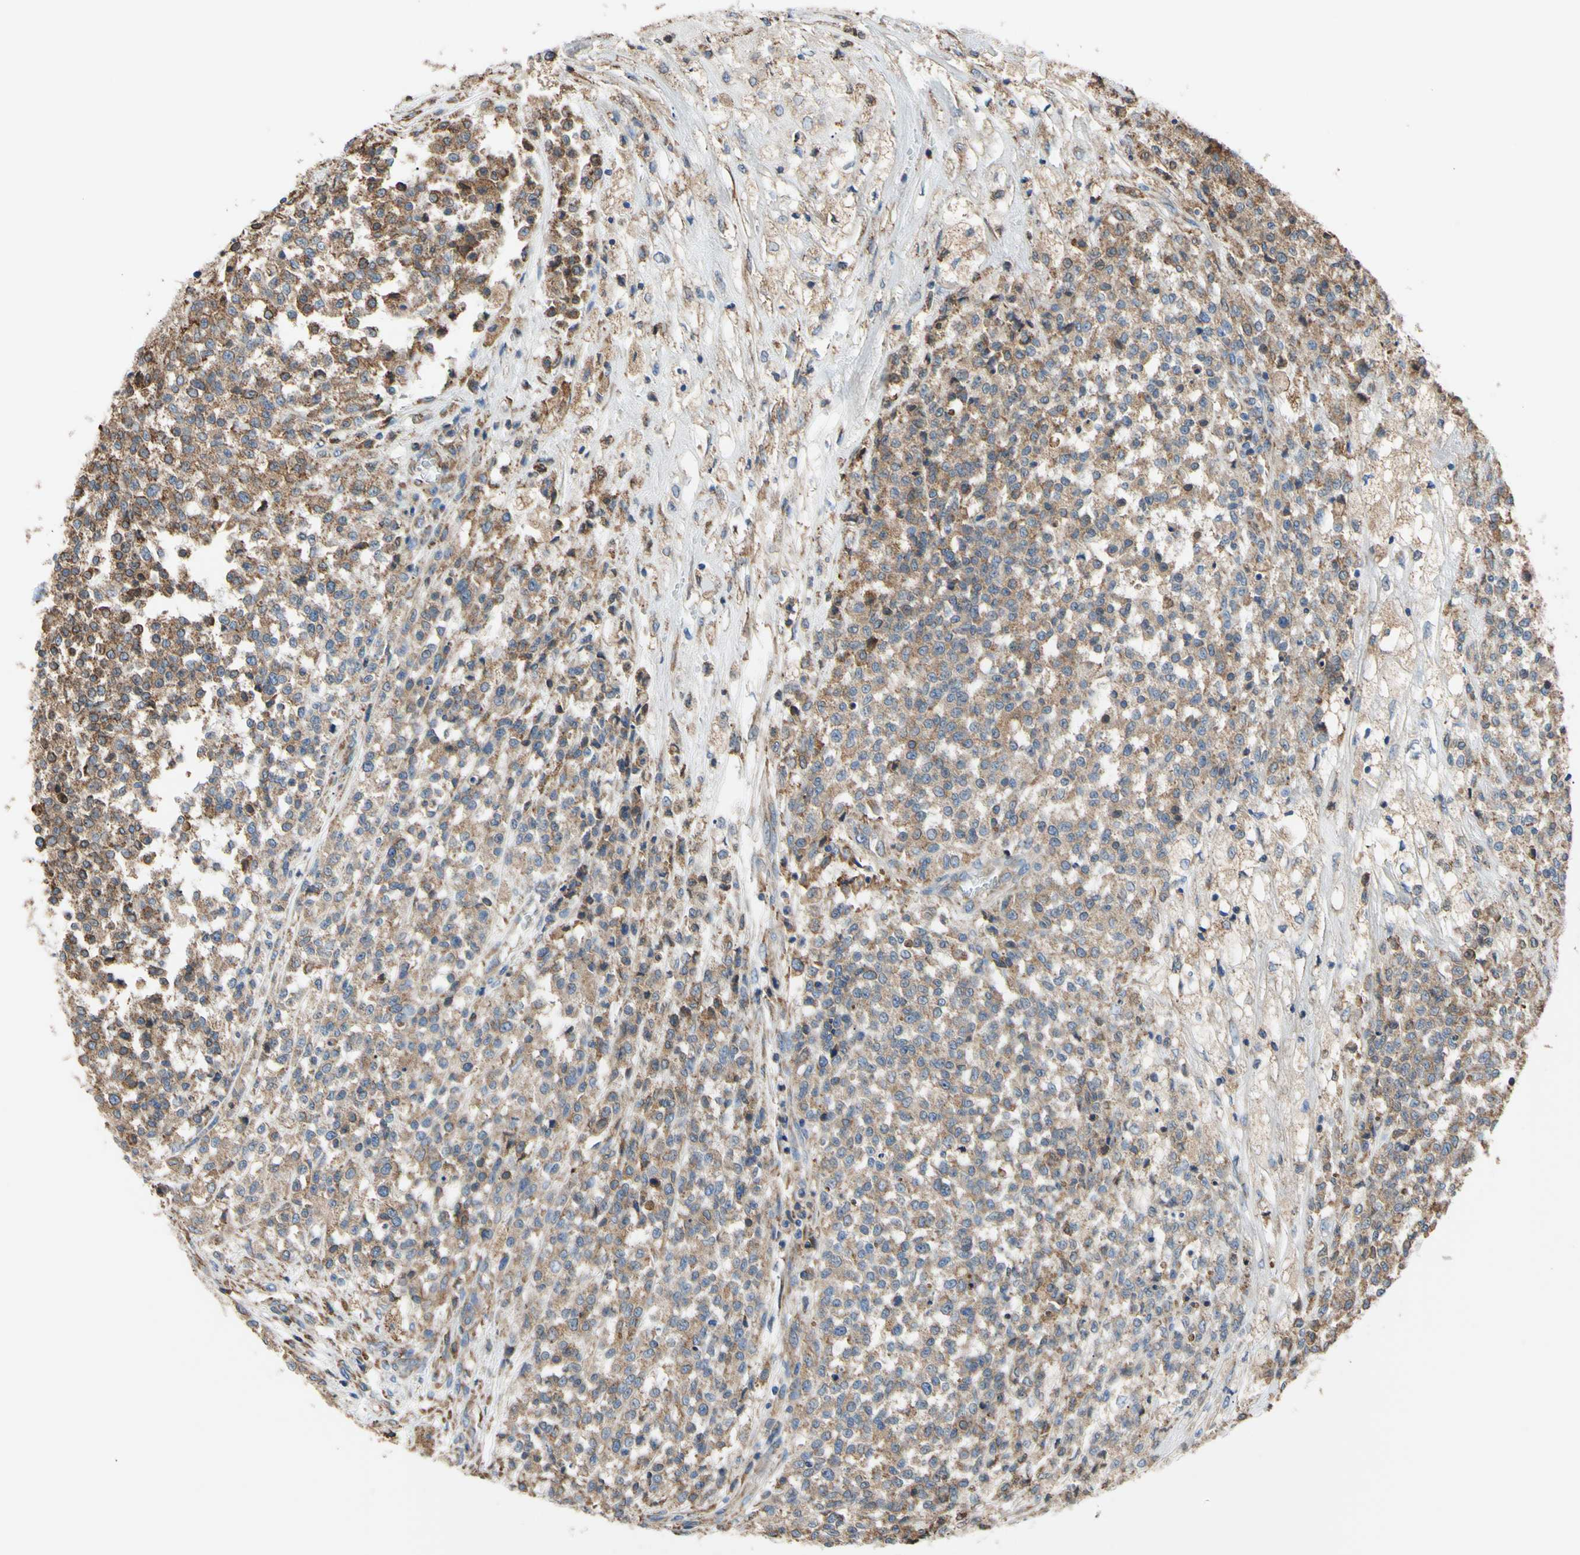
{"staining": {"intensity": "moderate", "quantity": ">75%", "location": "cytoplasmic/membranous"}, "tissue": "testis cancer", "cell_type": "Tumor cells", "image_type": "cancer", "snomed": [{"axis": "morphology", "description": "Seminoma, NOS"}, {"axis": "topography", "description": "Testis"}], "caption": "Protein expression analysis of testis cancer (seminoma) demonstrates moderate cytoplasmic/membranous expression in about >75% of tumor cells.", "gene": "BMF", "patient": {"sex": "male", "age": 59}}